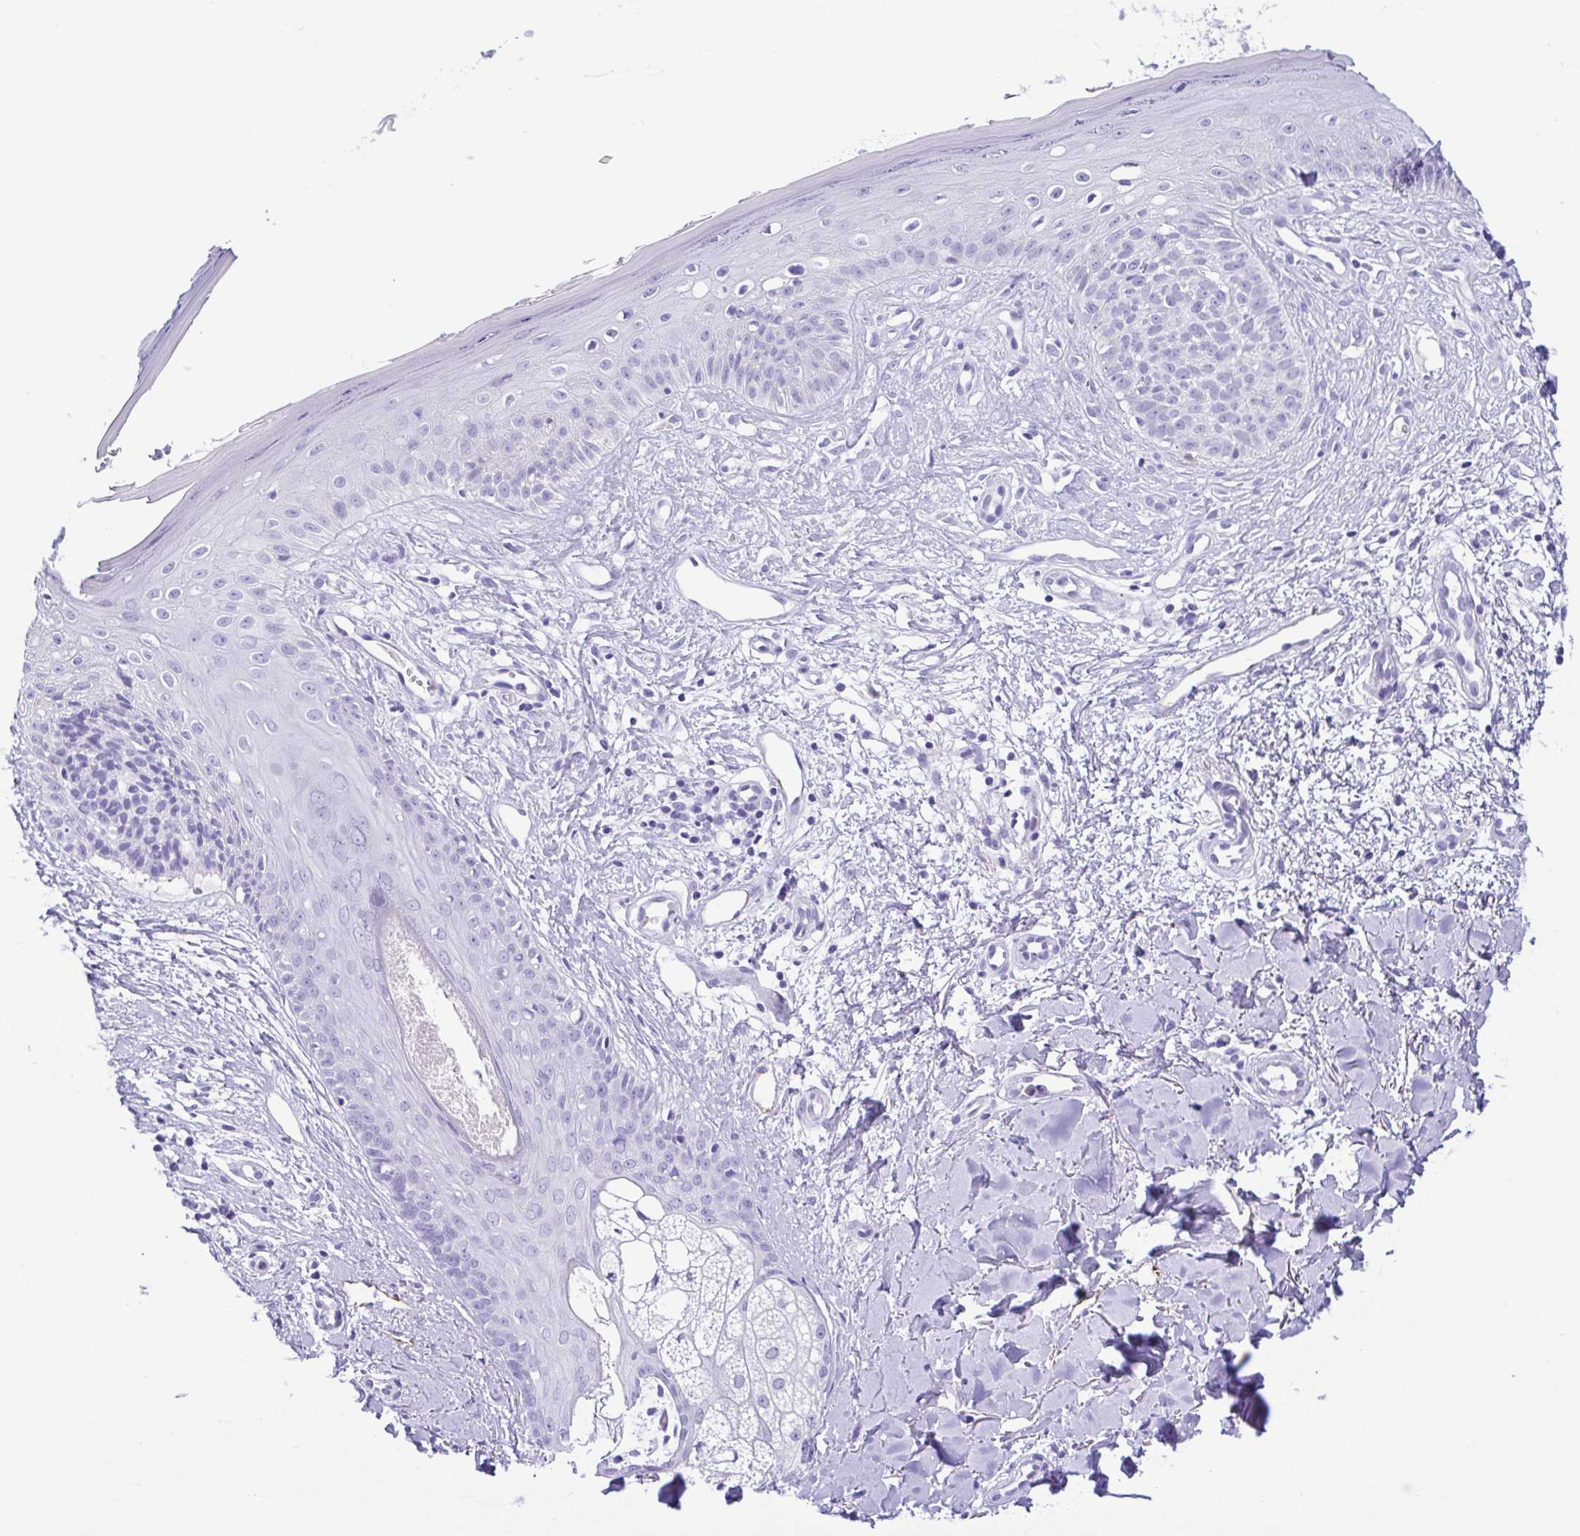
{"staining": {"intensity": "negative", "quantity": "none", "location": "none"}, "tissue": "skin cancer", "cell_type": "Tumor cells", "image_type": "cancer", "snomed": [{"axis": "morphology", "description": "Basal cell carcinoma"}, {"axis": "topography", "description": "Skin"}], "caption": "Tumor cells show no significant expression in skin cancer. The staining is performed using DAB brown chromogen with nuclei counter-stained in using hematoxylin.", "gene": "GPR182", "patient": {"sex": "male", "age": 51}}